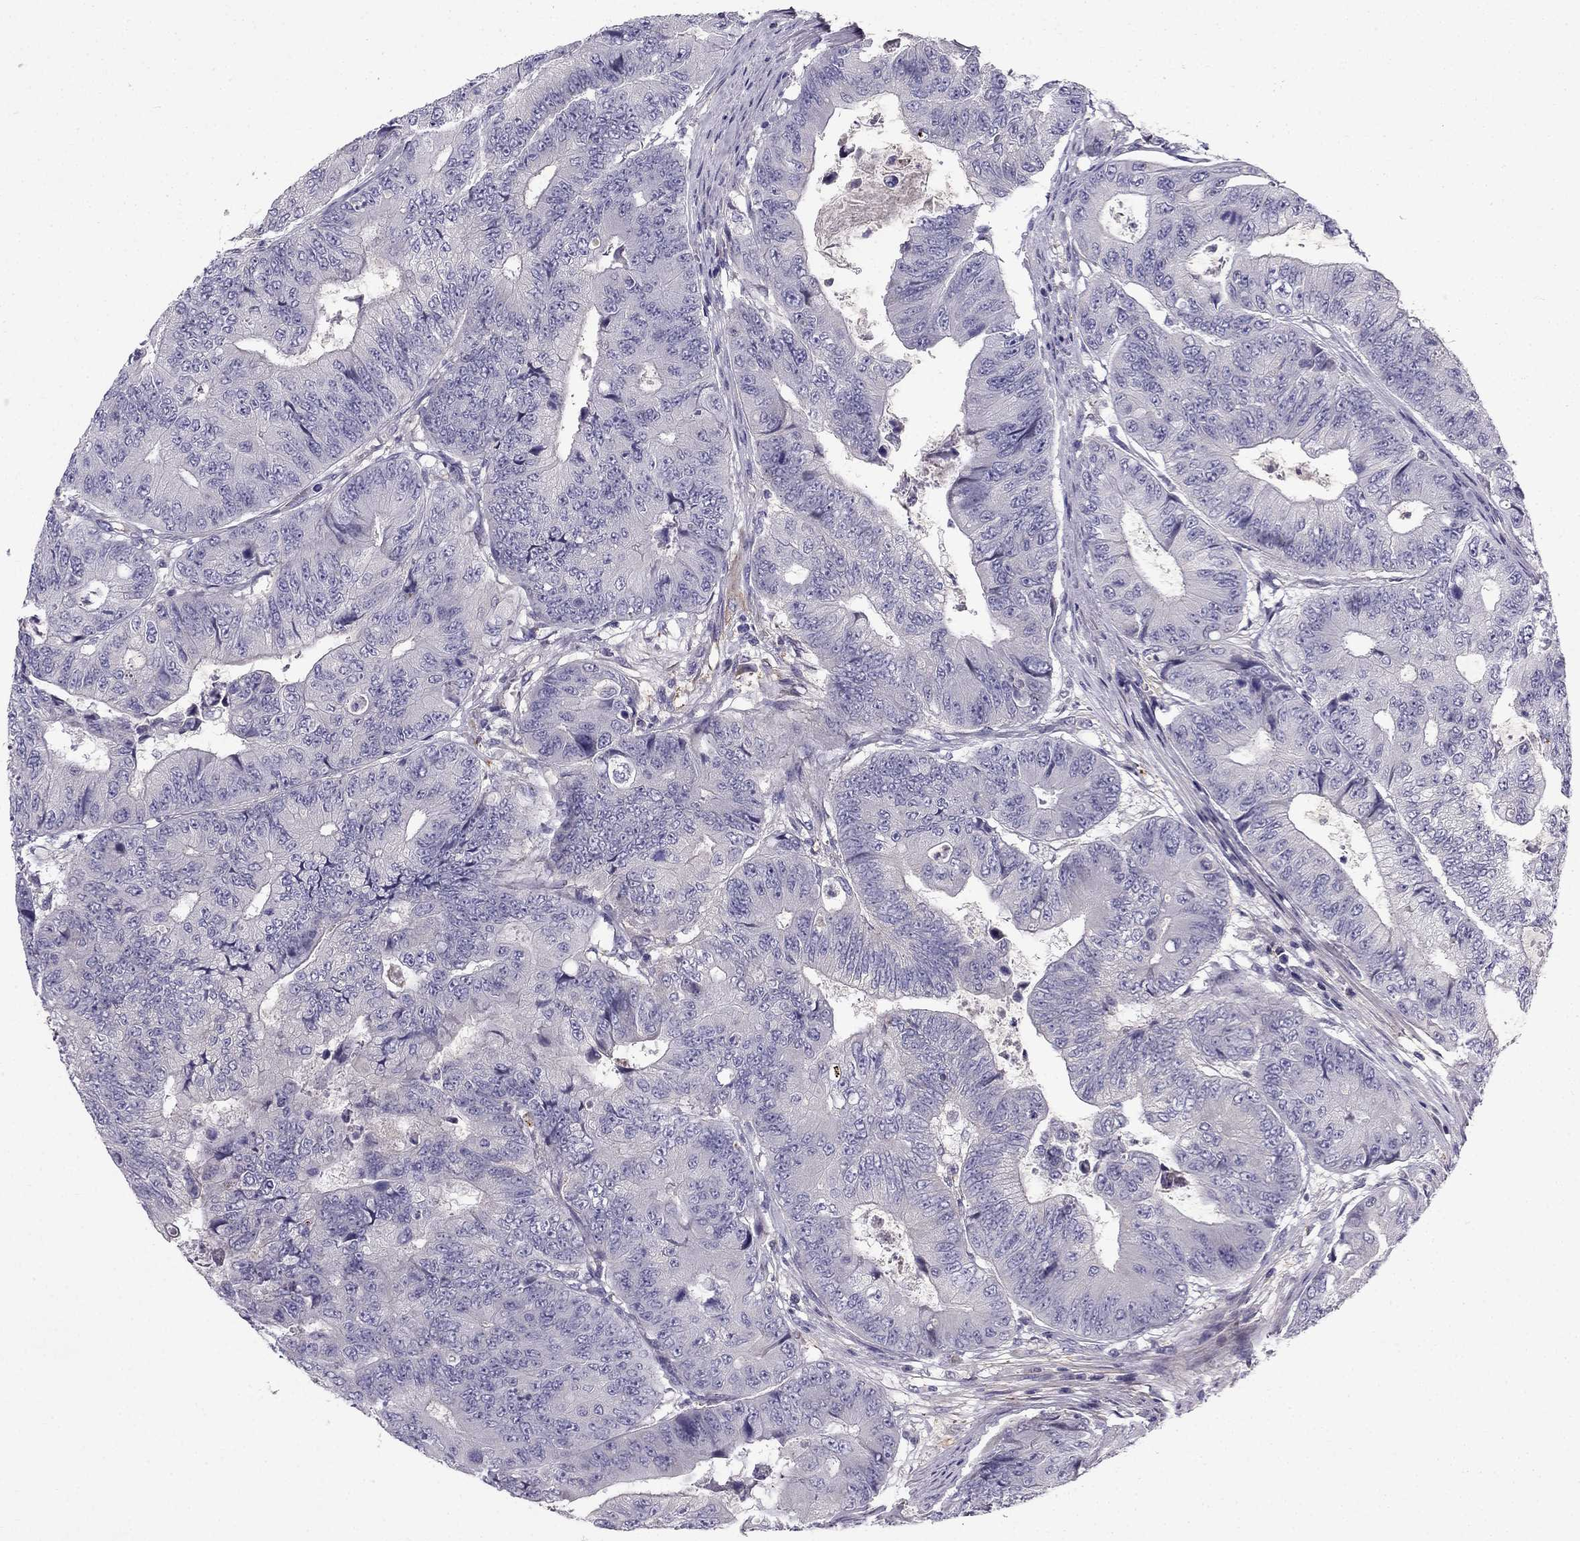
{"staining": {"intensity": "negative", "quantity": "none", "location": "none"}, "tissue": "colorectal cancer", "cell_type": "Tumor cells", "image_type": "cancer", "snomed": [{"axis": "morphology", "description": "Adenocarcinoma, NOS"}, {"axis": "topography", "description": "Colon"}], "caption": "IHC of human colorectal adenocarcinoma exhibits no staining in tumor cells.", "gene": "SYT5", "patient": {"sex": "female", "age": 48}}